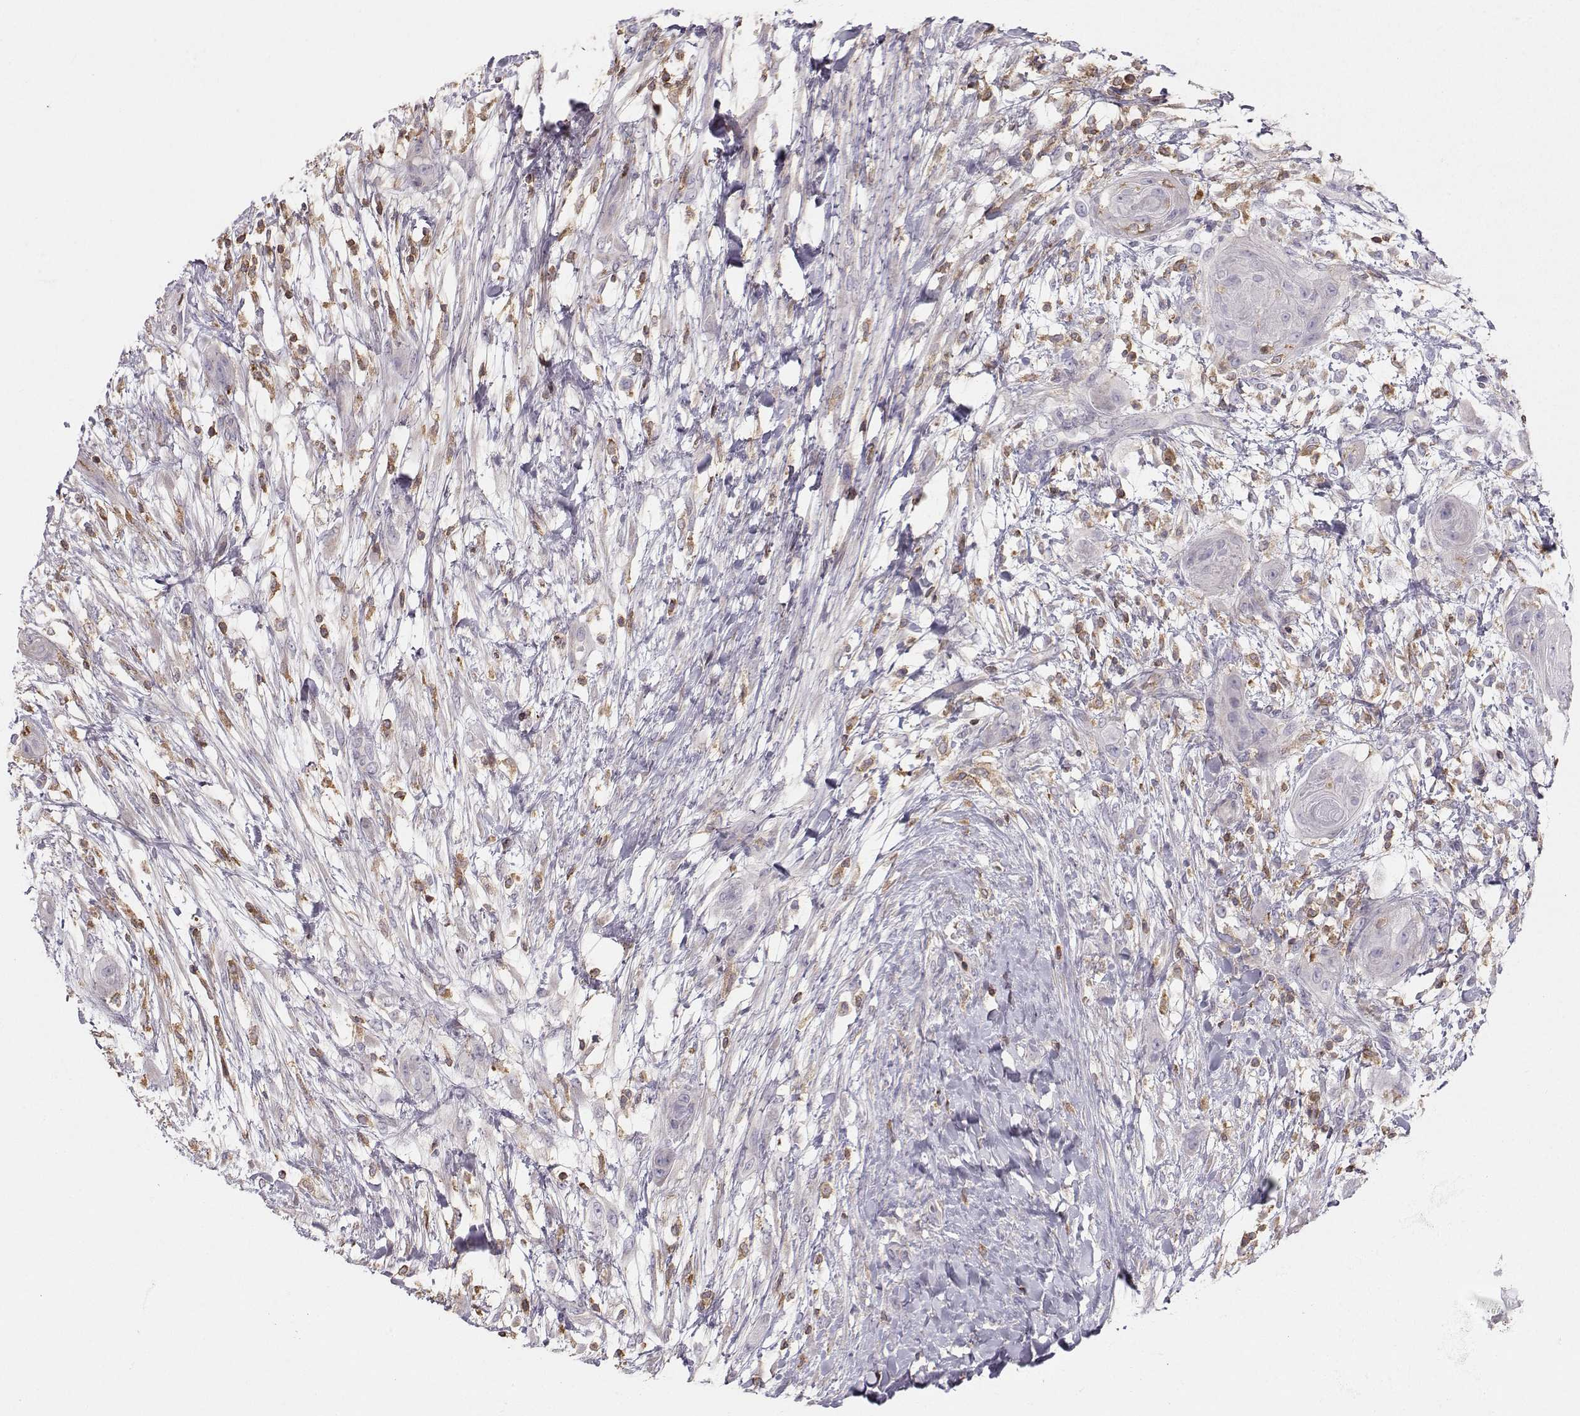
{"staining": {"intensity": "negative", "quantity": "none", "location": "none"}, "tissue": "skin cancer", "cell_type": "Tumor cells", "image_type": "cancer", "snomed": [{"axis": "morphology", "description": "Squamous cell carcinoma, NOS"}, {"axis": "topography", "description": "Skin"}], "caption": "A micrograph of skin squamous cell carcinoma stained for a protein reveals no brown staining in tumor cells. (Brightfield microscopy of DAB (3,3'-diaminobenzidine) immunohistochemistry (IHC) at high magnification).", "gene": "ZBTB32", "patient": {"sex": "male", "age": 62}}